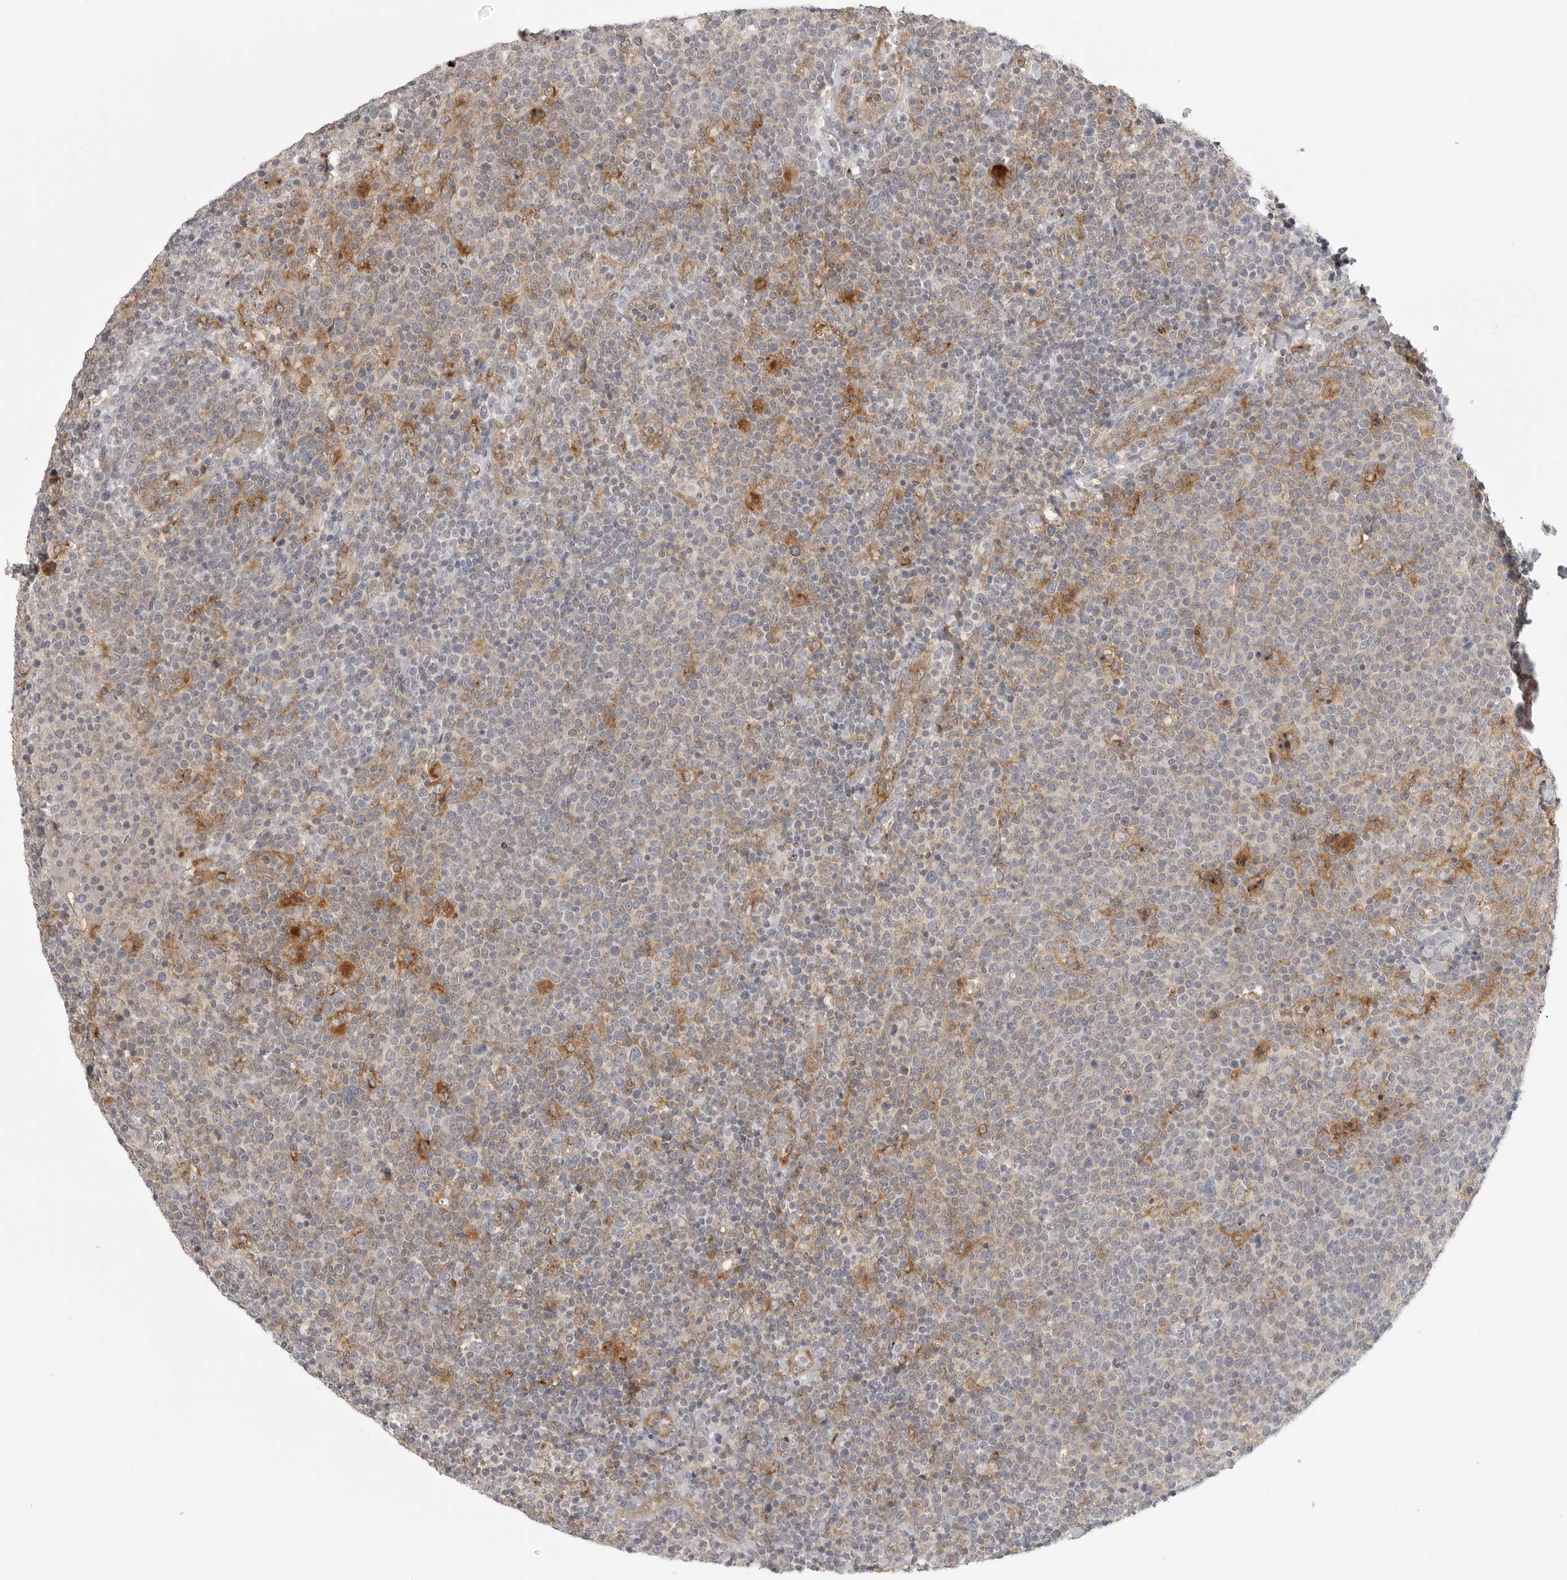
{"staining": {"intensity": "moderate", "quantity": "25%-75%", "location": "cytoplasmic/membranous"}, "tissue": "lymphoma", "cell_type": "Tumor cells", "image_type": "cancer", "snomed": [{"axis": "morphology", "description": "Malignant lymphoma, non-Hodgkin's type, High grade"}, {"axis": "topography", "description": "Lymph node"}], "caption": "Immunohistochemistry histopathology image of neoplastic tissue: high-grade malignant lymphoma, non-Hodgkin's type stained using IHC displays medium levels of moderate protein expression localized specifically in the cytoplasmic/membranous of tumor cells, appearing as a cytoplasmic/membranous brown color.", "gene": "IFNGR1", "patient": {"sex": "male", "age": 61}}